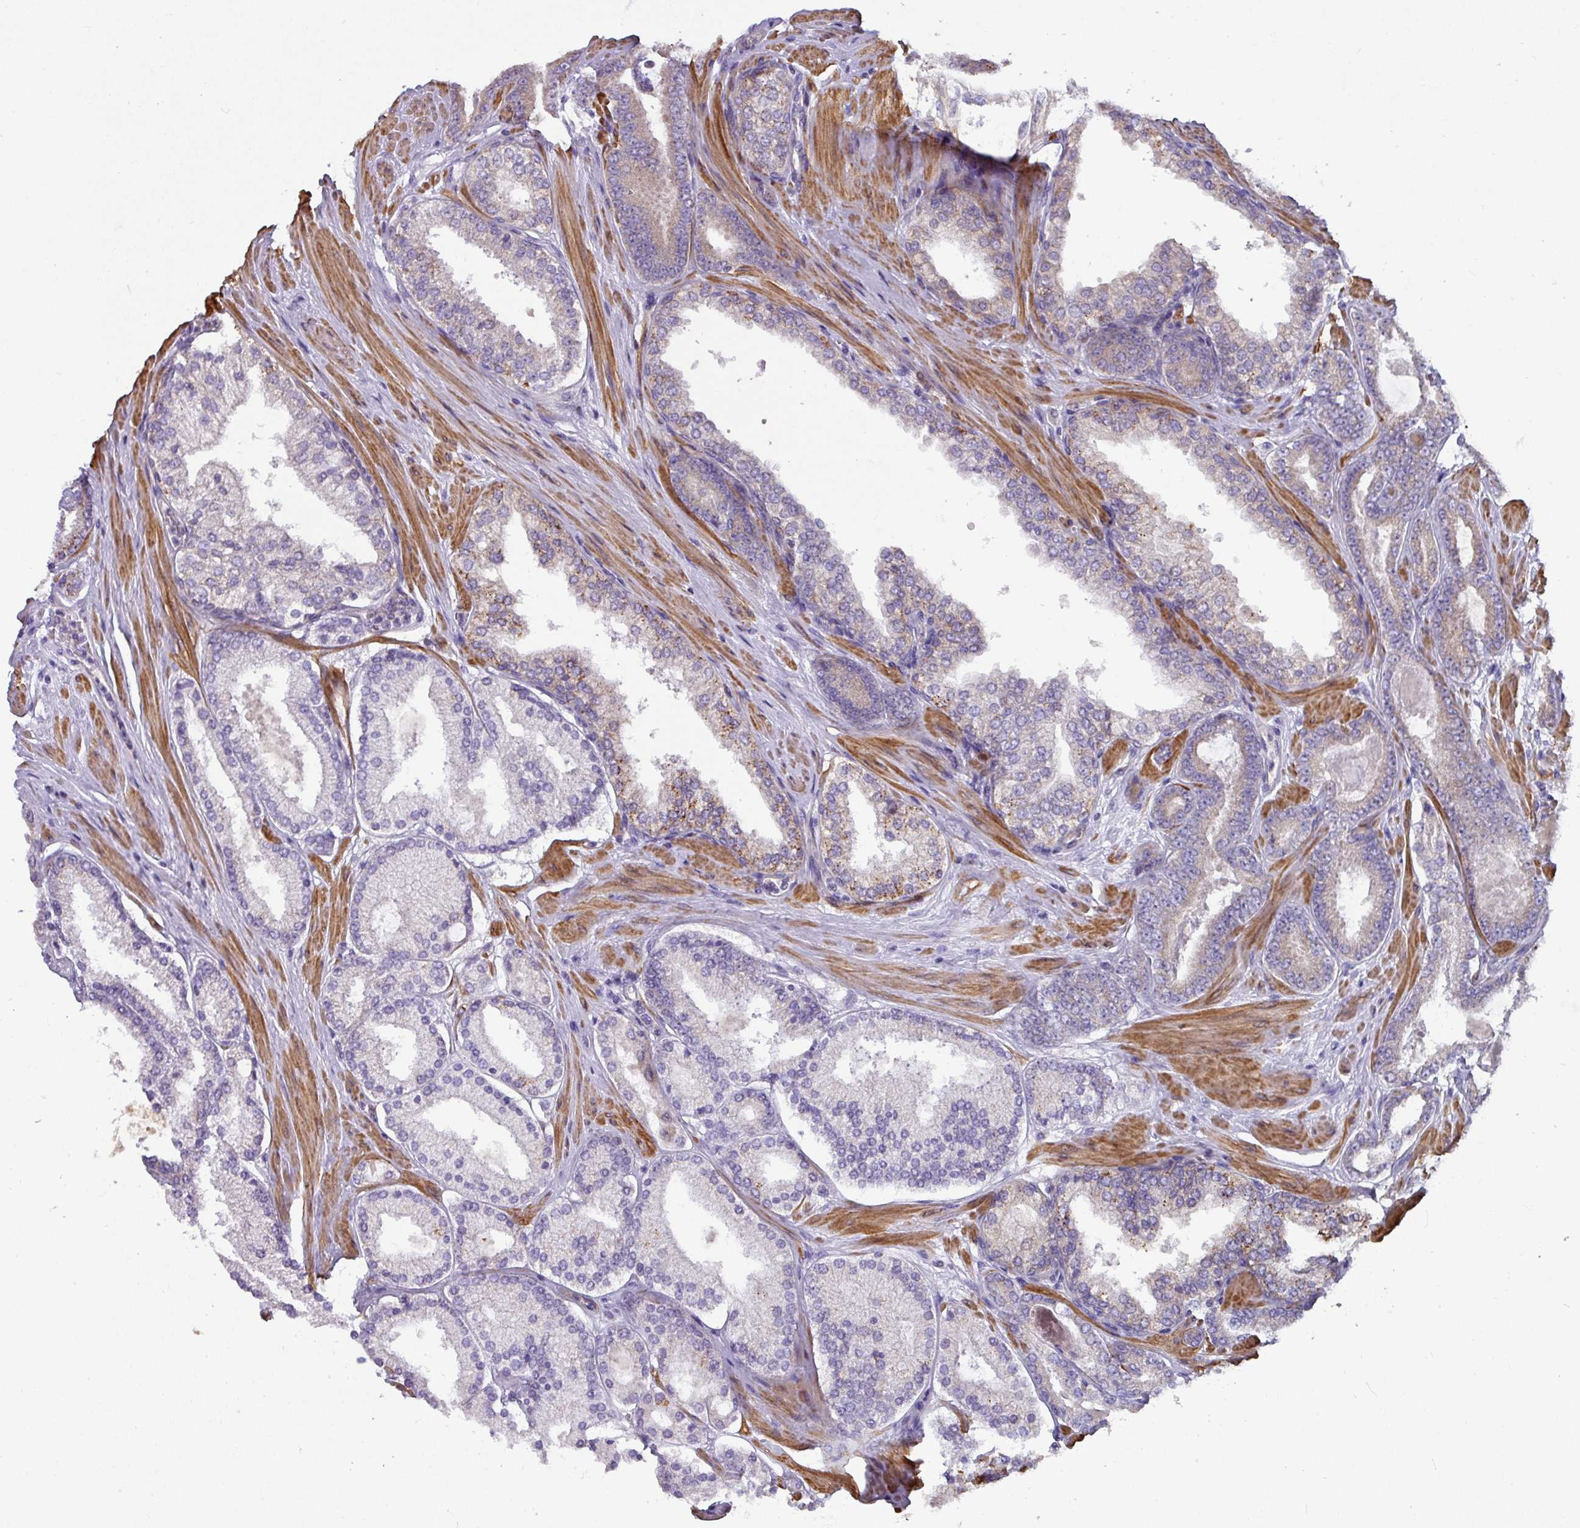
{"staining": {"intensity": "negative", "quantity": "none", "location": "none"}, "tissue": "prostate cancer", "cell_type": "Tumor cells", "image_type": "cancer", "snomed": [{"axis": "morphology", "description": "Adenocarcinoma, Low grade"}, {"axis": "topography", "description": "Prostate"}], "caption": "Prostate cancer (low-grade adenocarcinoma) stained for a protein using IHC exhibits no staining tumor cells.", "gene": "MRRF", "patient": {"sex": "male", "age": 42}}